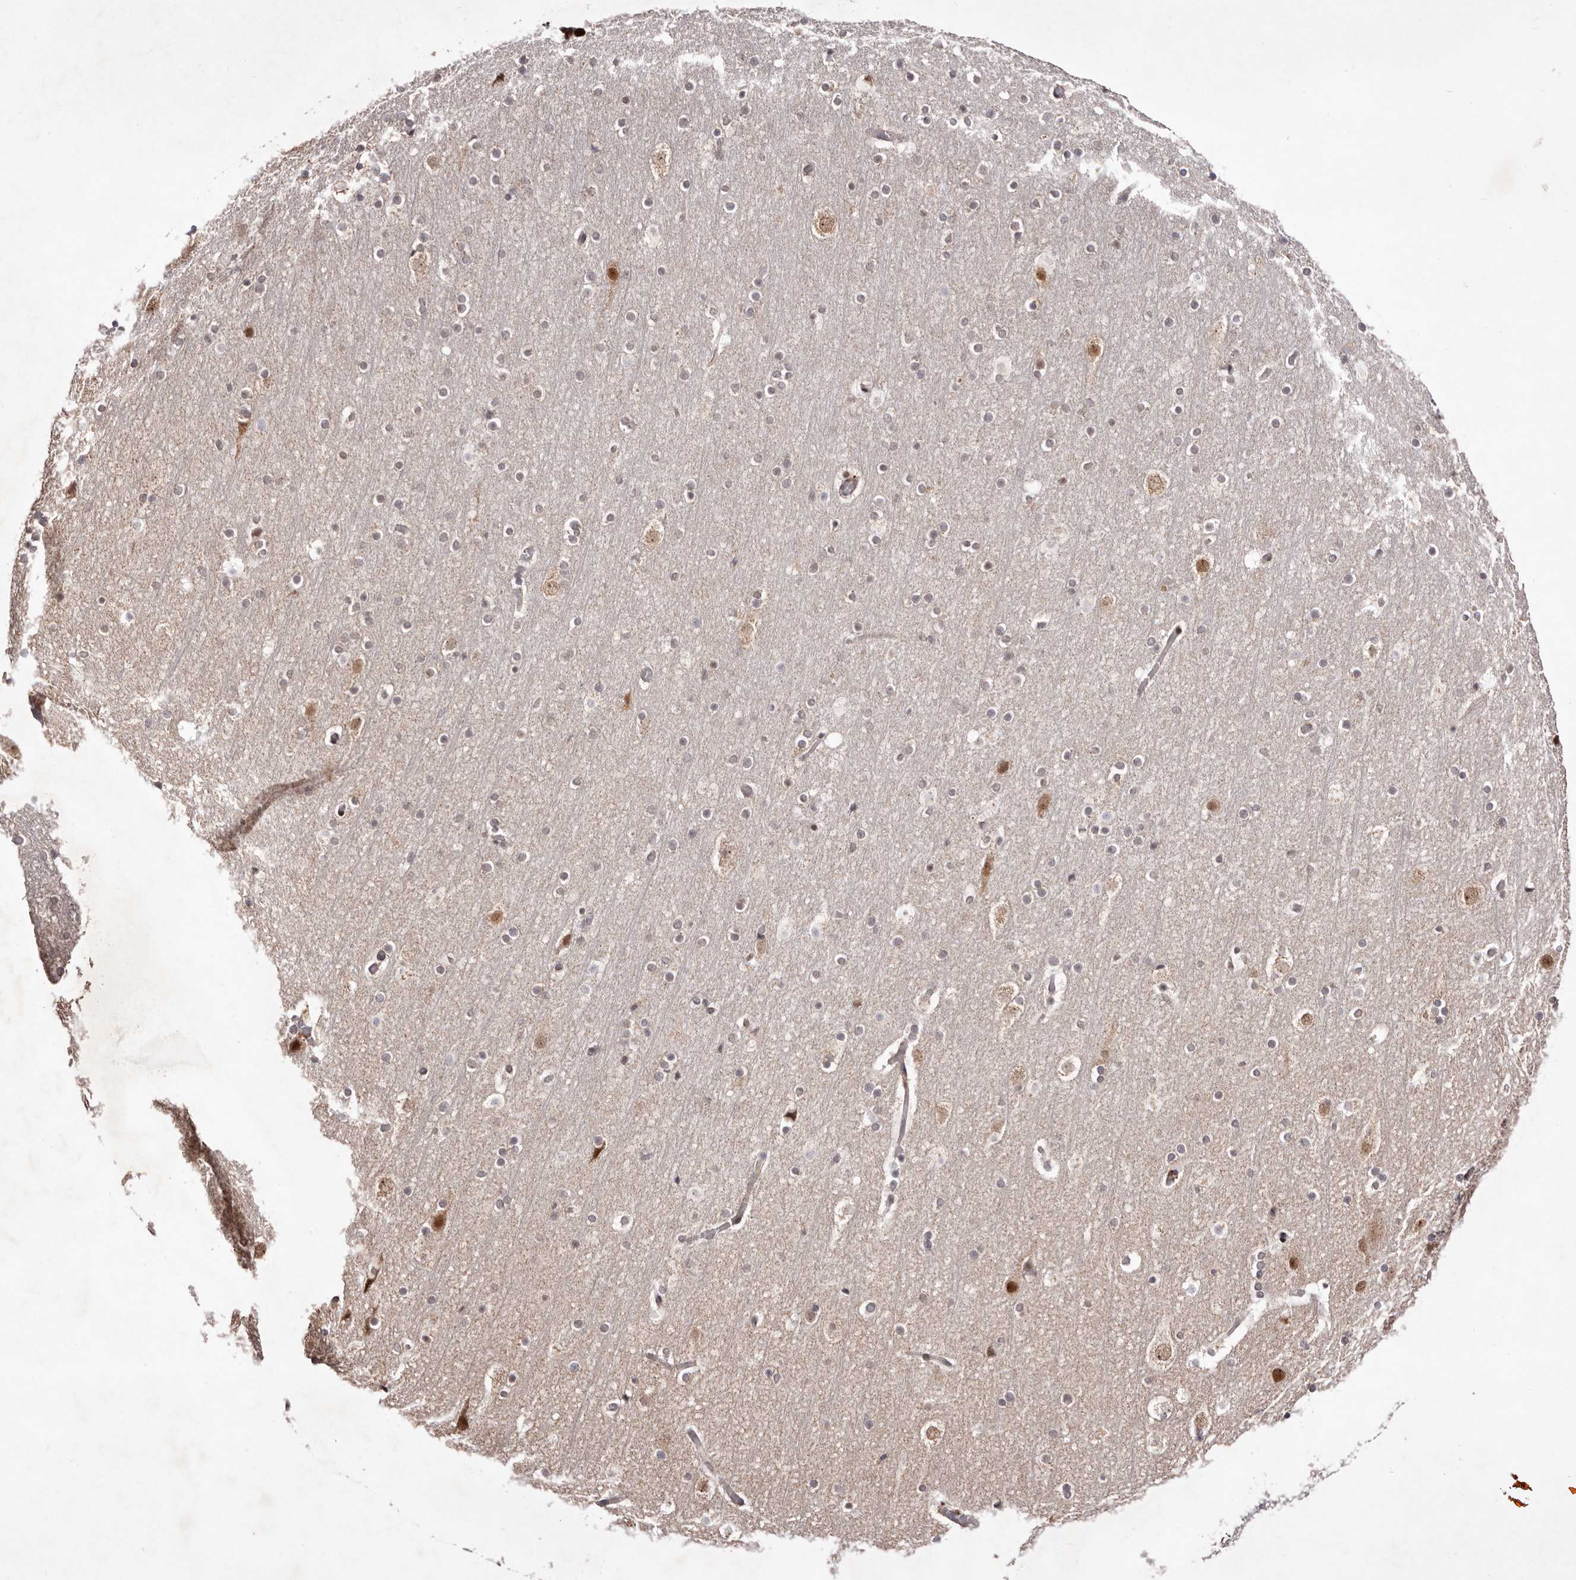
{"staining": {"intensity": "weak", "quantity": ">75%", "location": "cytoplasmic/membranous,nuclear"}, "tissue": "cerebral cortex", "cell_type": "Endothelial cells", "image_type": "normal", "snomed": [{"axis": "morphology", "description": "Normal tissue, NOS"}, {"axis": "topography", "description": "Cerebral cortex"}], "caption": "Protein analysis of unremarkable cerebral cortex shows weak cytoplasmic/membranous,nuclear staining in about >75% of endothelial cells. (Stains: DAB (3,3'-diaminobenzidine) in brown, nuclei in blue, Microscopy: brightfield microscopy at high magnification).", "gene": "EGR3", "patient": {"sex": "male", "age": 57}}